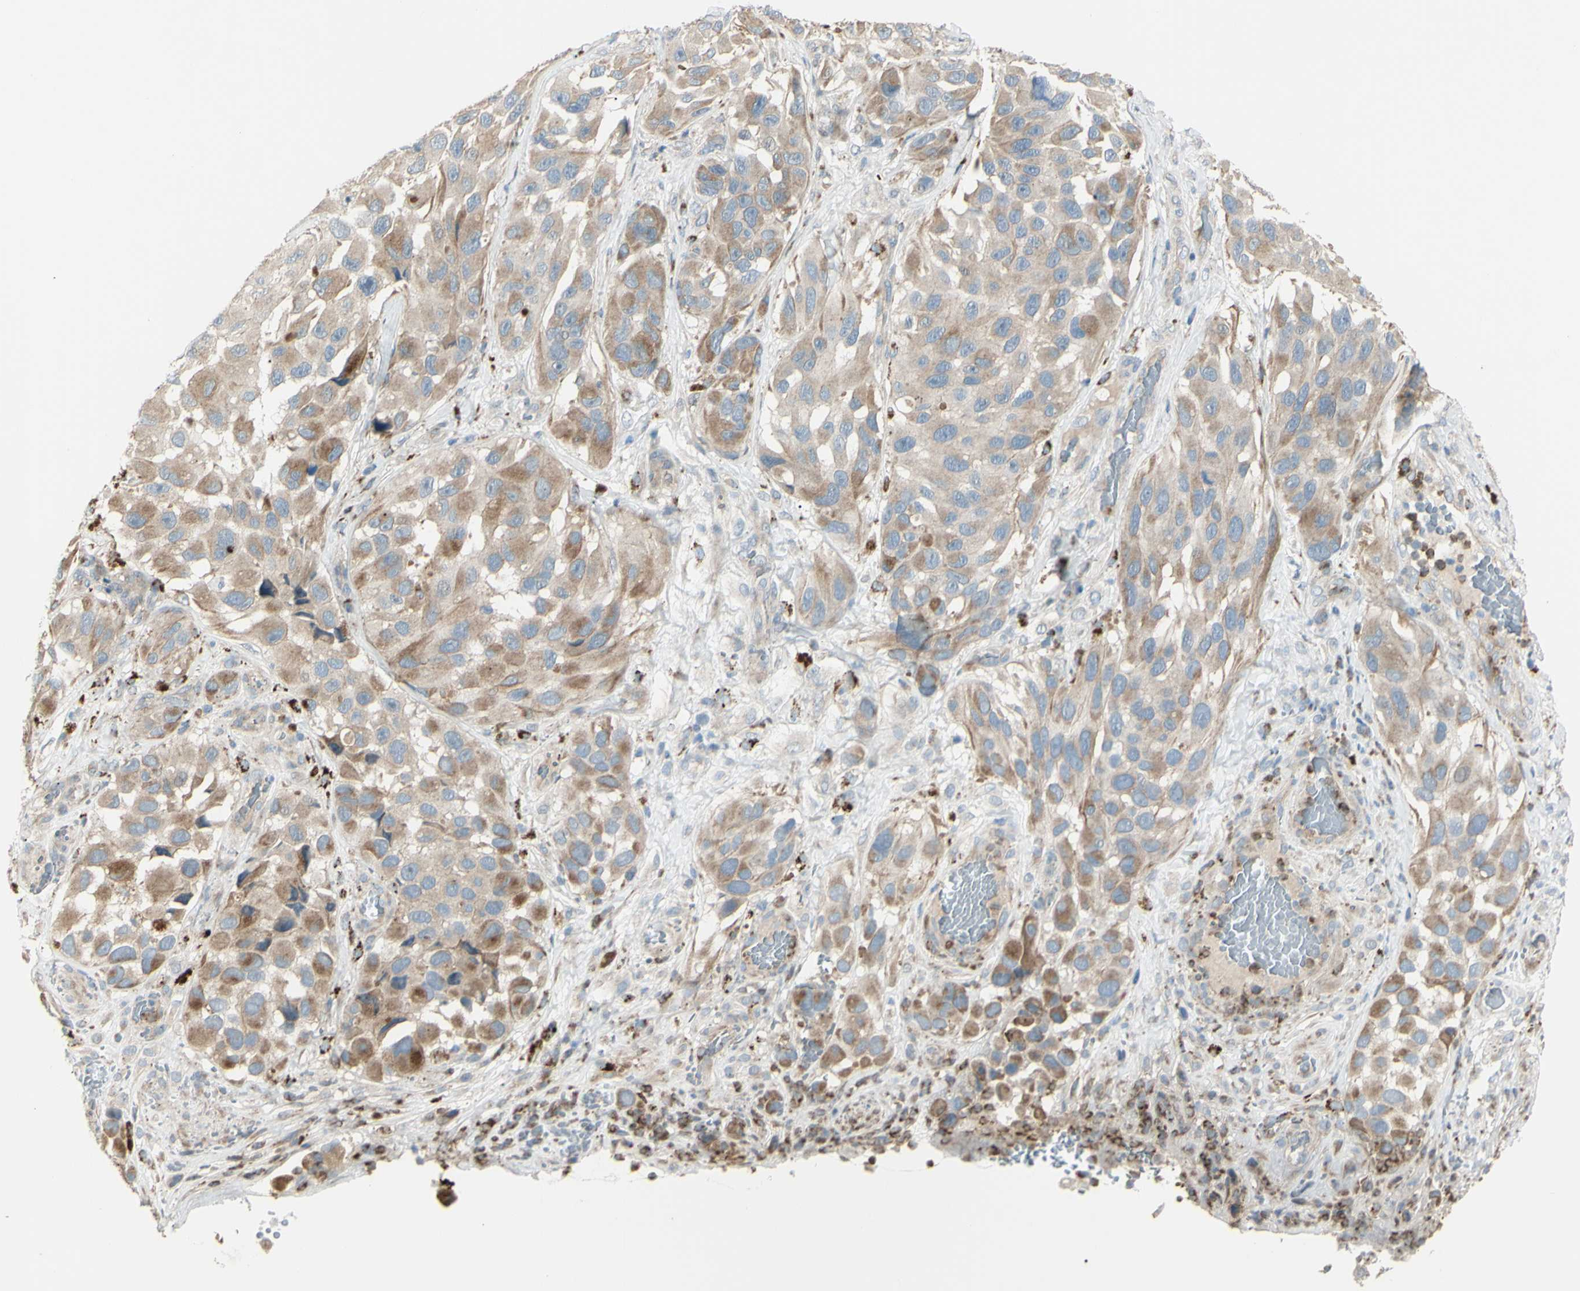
{"staining": {"intensity": "moderate", "quantity": "25%-75%", "location": "cytoplasmic/membranous"}, "tissue": "melanoma", "cell_type": "Tumor cells", "image_type": "cancer", "snomed": [{"axis": "morphology", "description": "Malignant melanoma, NOS"}, {"axis": "topography", "description": "Skin"}], "caption": "Melanoma stained with a protein marker reveals moderate staining in tumor cells.", "gene": "LMTK2", "patient": {"sex": "female", "age": 73}}